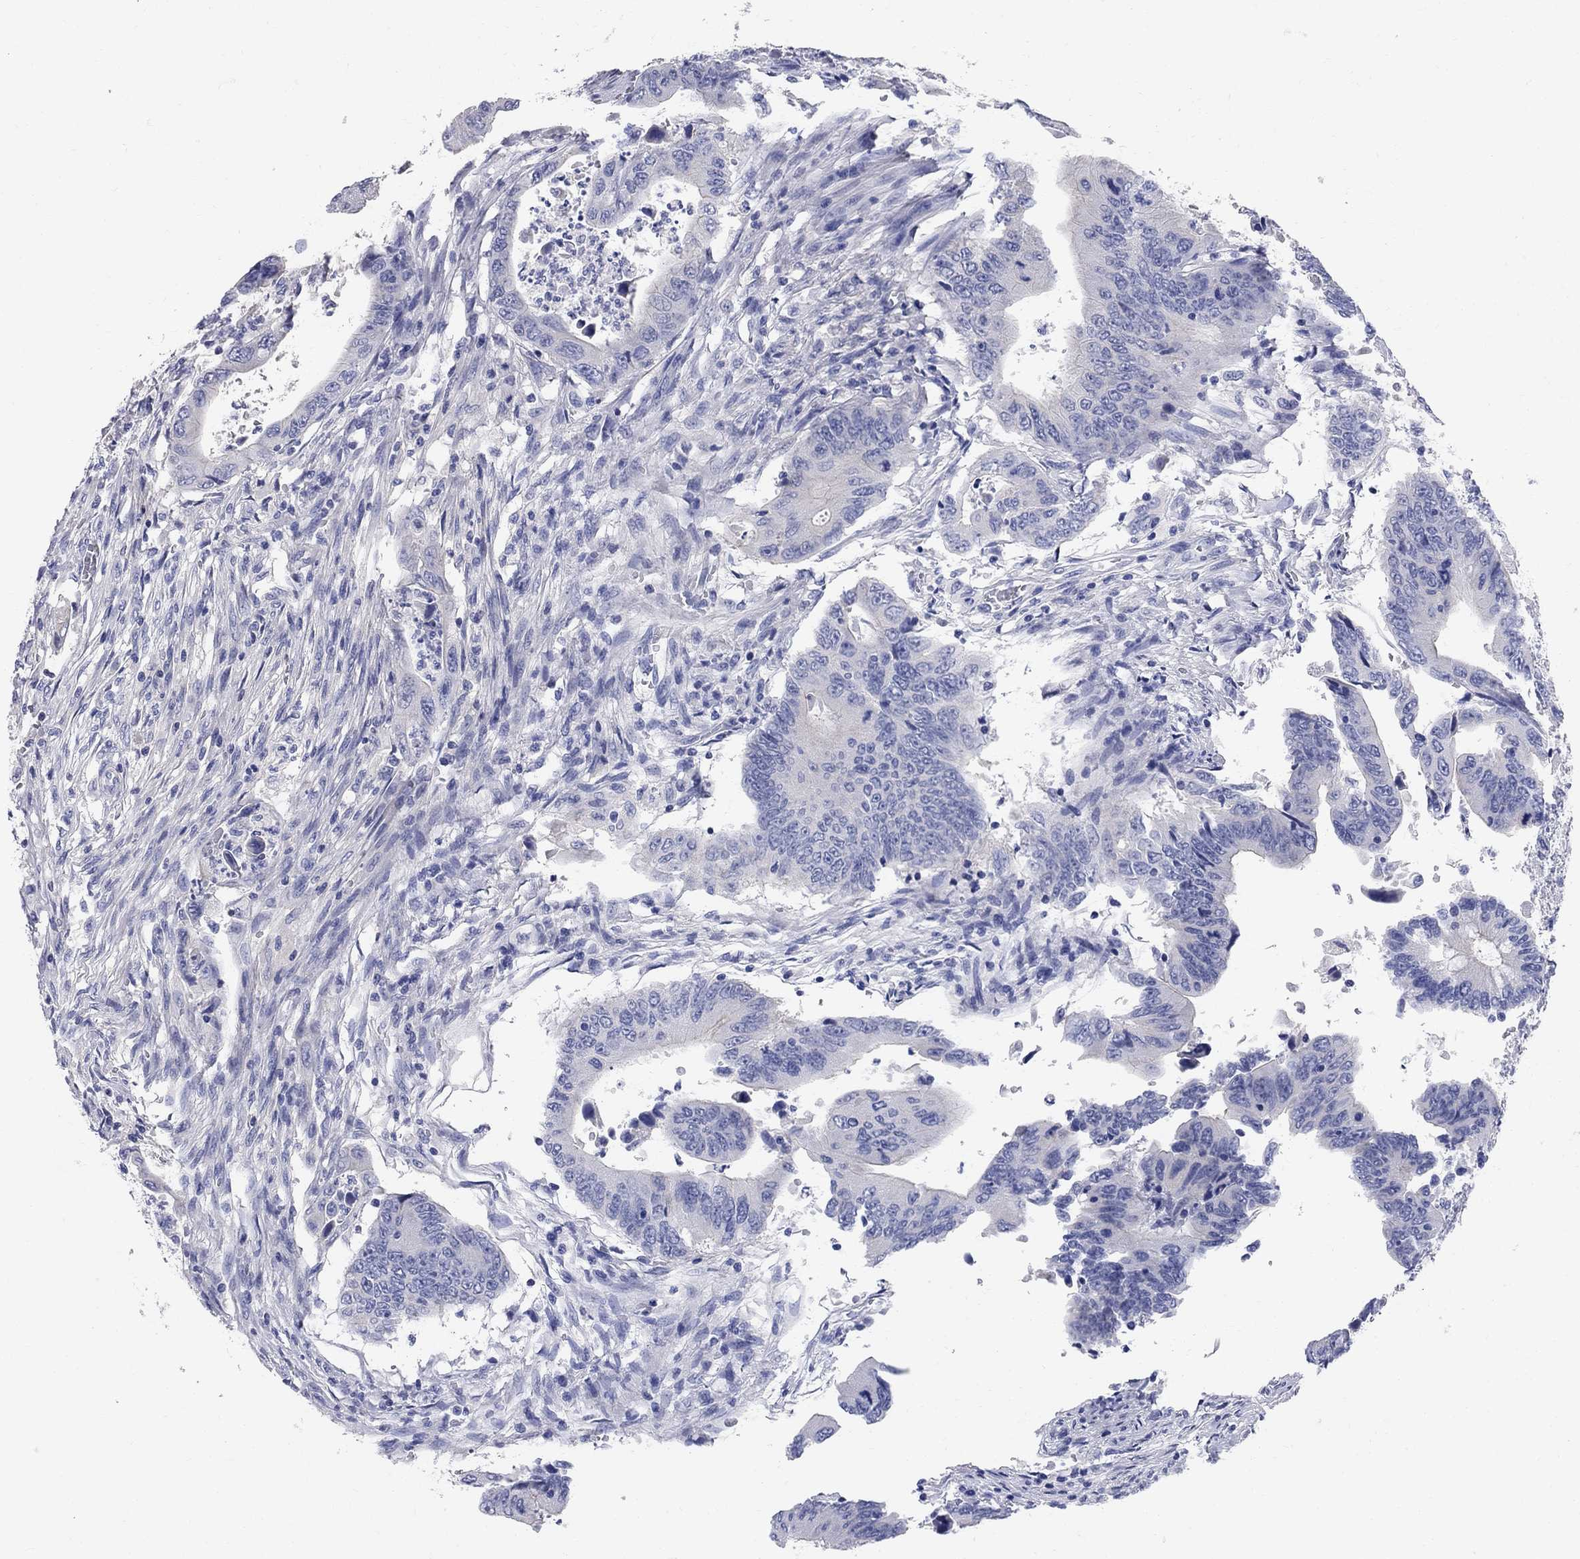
{"staining": {"intensity": "negative", "quantity": "none", "location": "none"}, "tissue": "colorectal cancer", "cell_type": "Tumor cells", "image_type": "cancer", "snomed": [{"axis": "morphology", "description": "Adenocarcinoma, NOS"}, {"axis": "topography", "description": "Colon"}], "caption": "A high-resolution histopathology image shows immunohistochemistry (IHC) staining of colorectal adenocarcinoma, which reveals no significant positivity in tumor cells. (DAB (3,3'-diaminobenzidine) immunohistochemistry, high magnification).", "gene": "AOX1", "patient": {"sex": "female", "age": 90}}